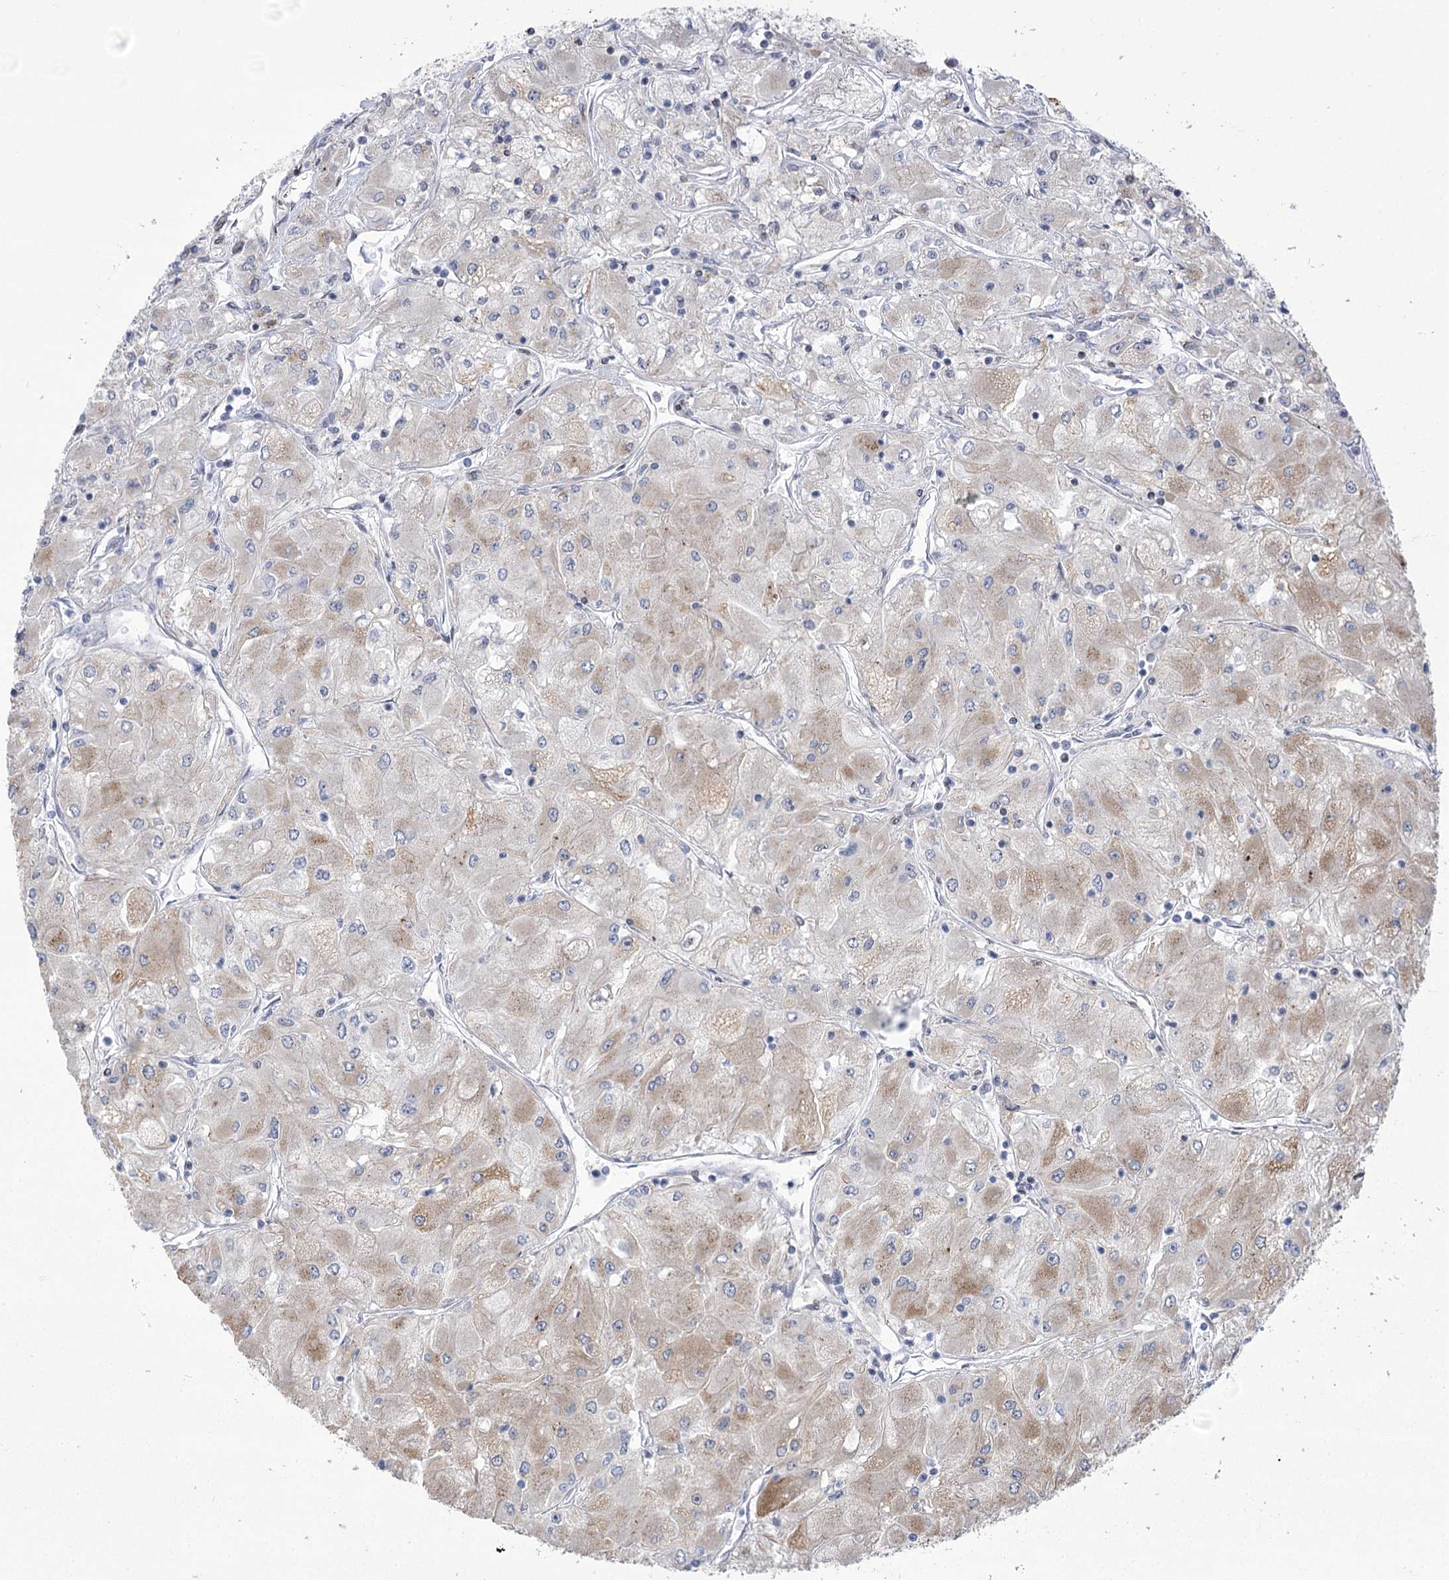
{"staining": {"intensity": "moderate", "quantity": "<25%", "location": "cytoplasmic/membranous"}, "tissue": "renal cancer", "cell_type": "Tumor cells", "image_type": "cancer", "snomed": [{"axis": "morphology", "description": "Adenocarcinoma, NOS"}, {"axis": "topography", "description": "Kidney"}], "caption": "About <25% of tumor cells in human renal adenocarcinoma display moderate cytoplasmic/membranous protein staining as visualized by brown immunohistochemical staining.", "gene": "NME7", "patient": {"sex": "male", "age": 80}}